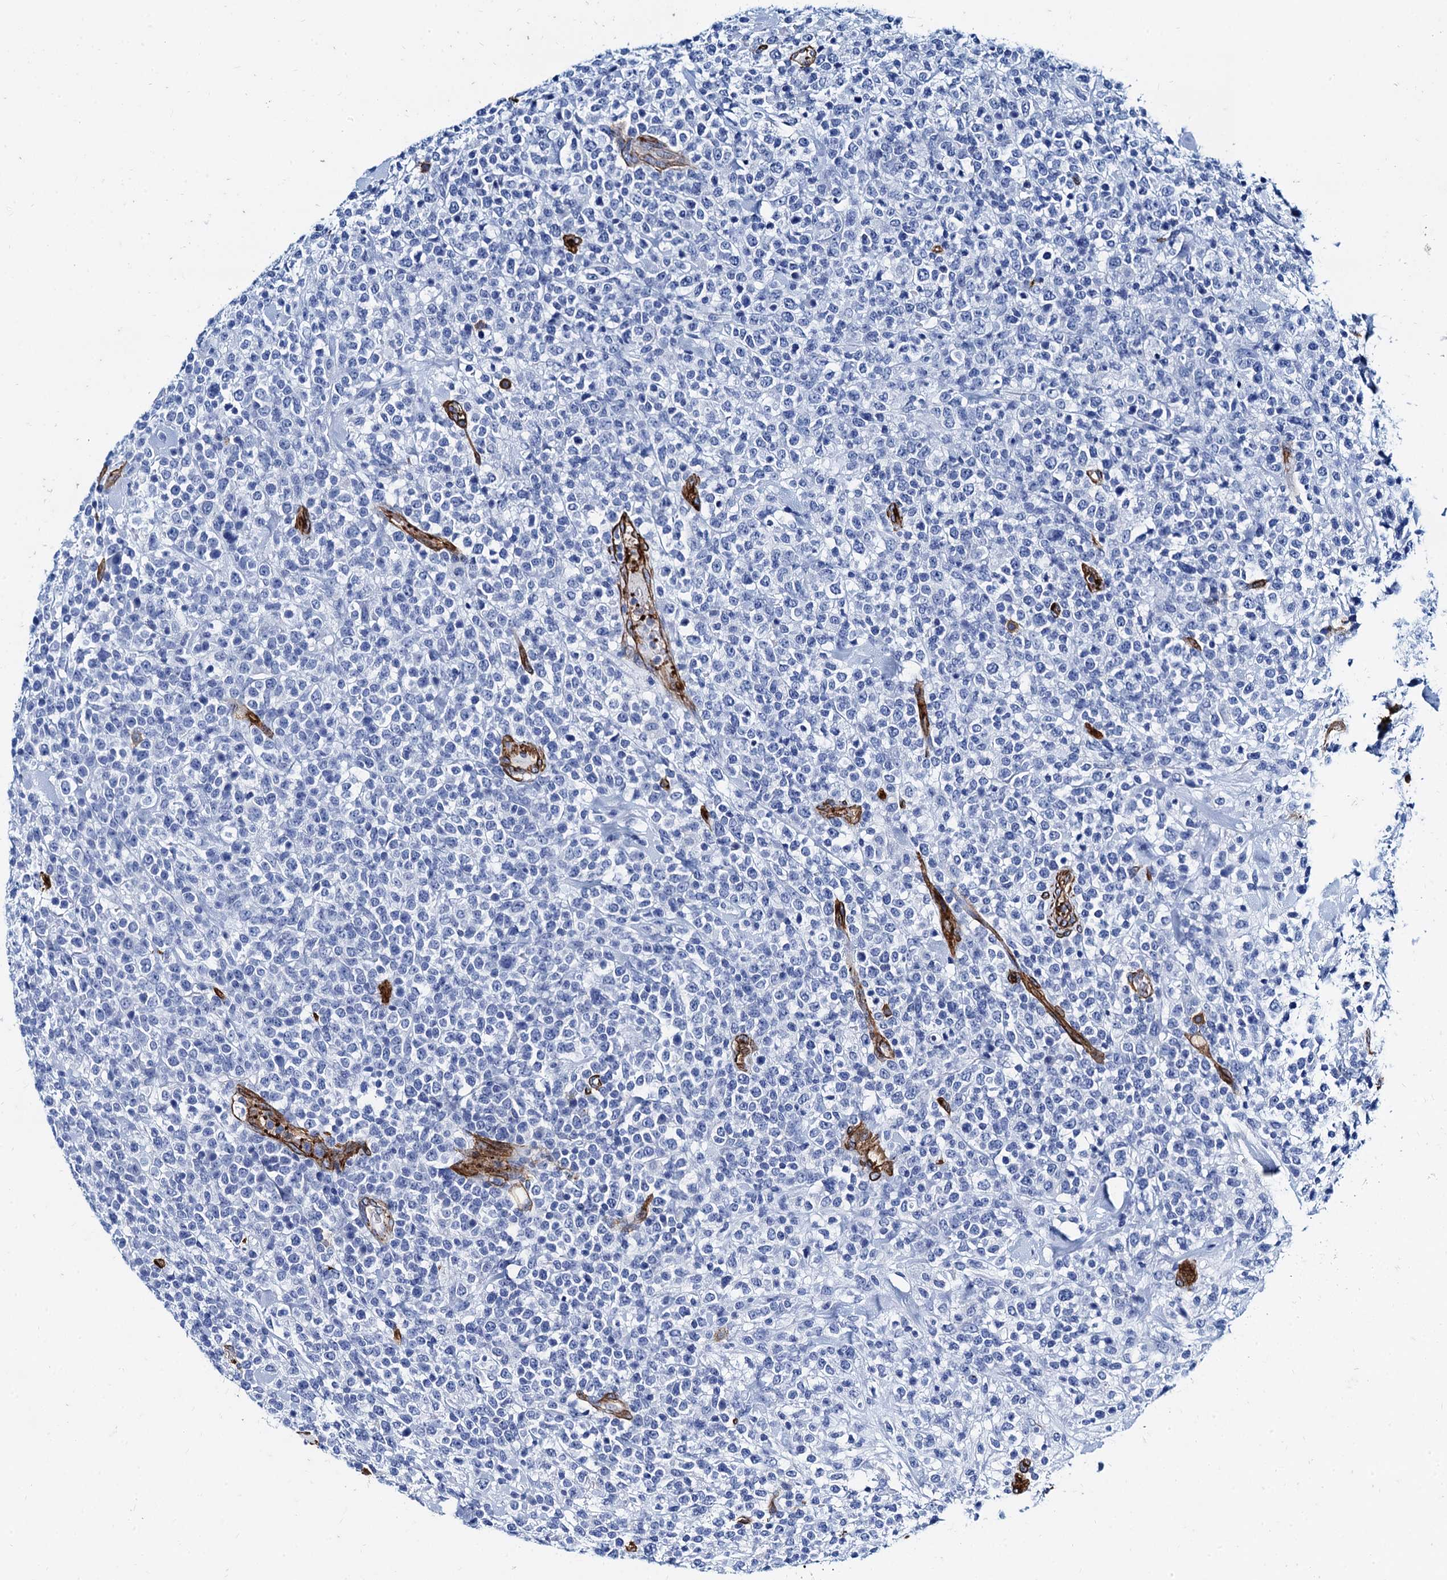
{"staining": {"intensity": "negative", "quantity": "none", "location": "none"}, "tissue": "lymphoma", "cell_type": "Tumor cells", "image_type": "cancer", "snomed": [{"axis": "morphology", "description": "Malignant lymphoma, non-Hodgkin's type, High grade"}, {"axis": "topography", "description": "Colon"}], "caption": "Lymphoma was stained to show a protein in brown. There is no significant expression in tumor cells.", "gene": "CAVIN2", "patient": {"sex": "female", "age": 53}}